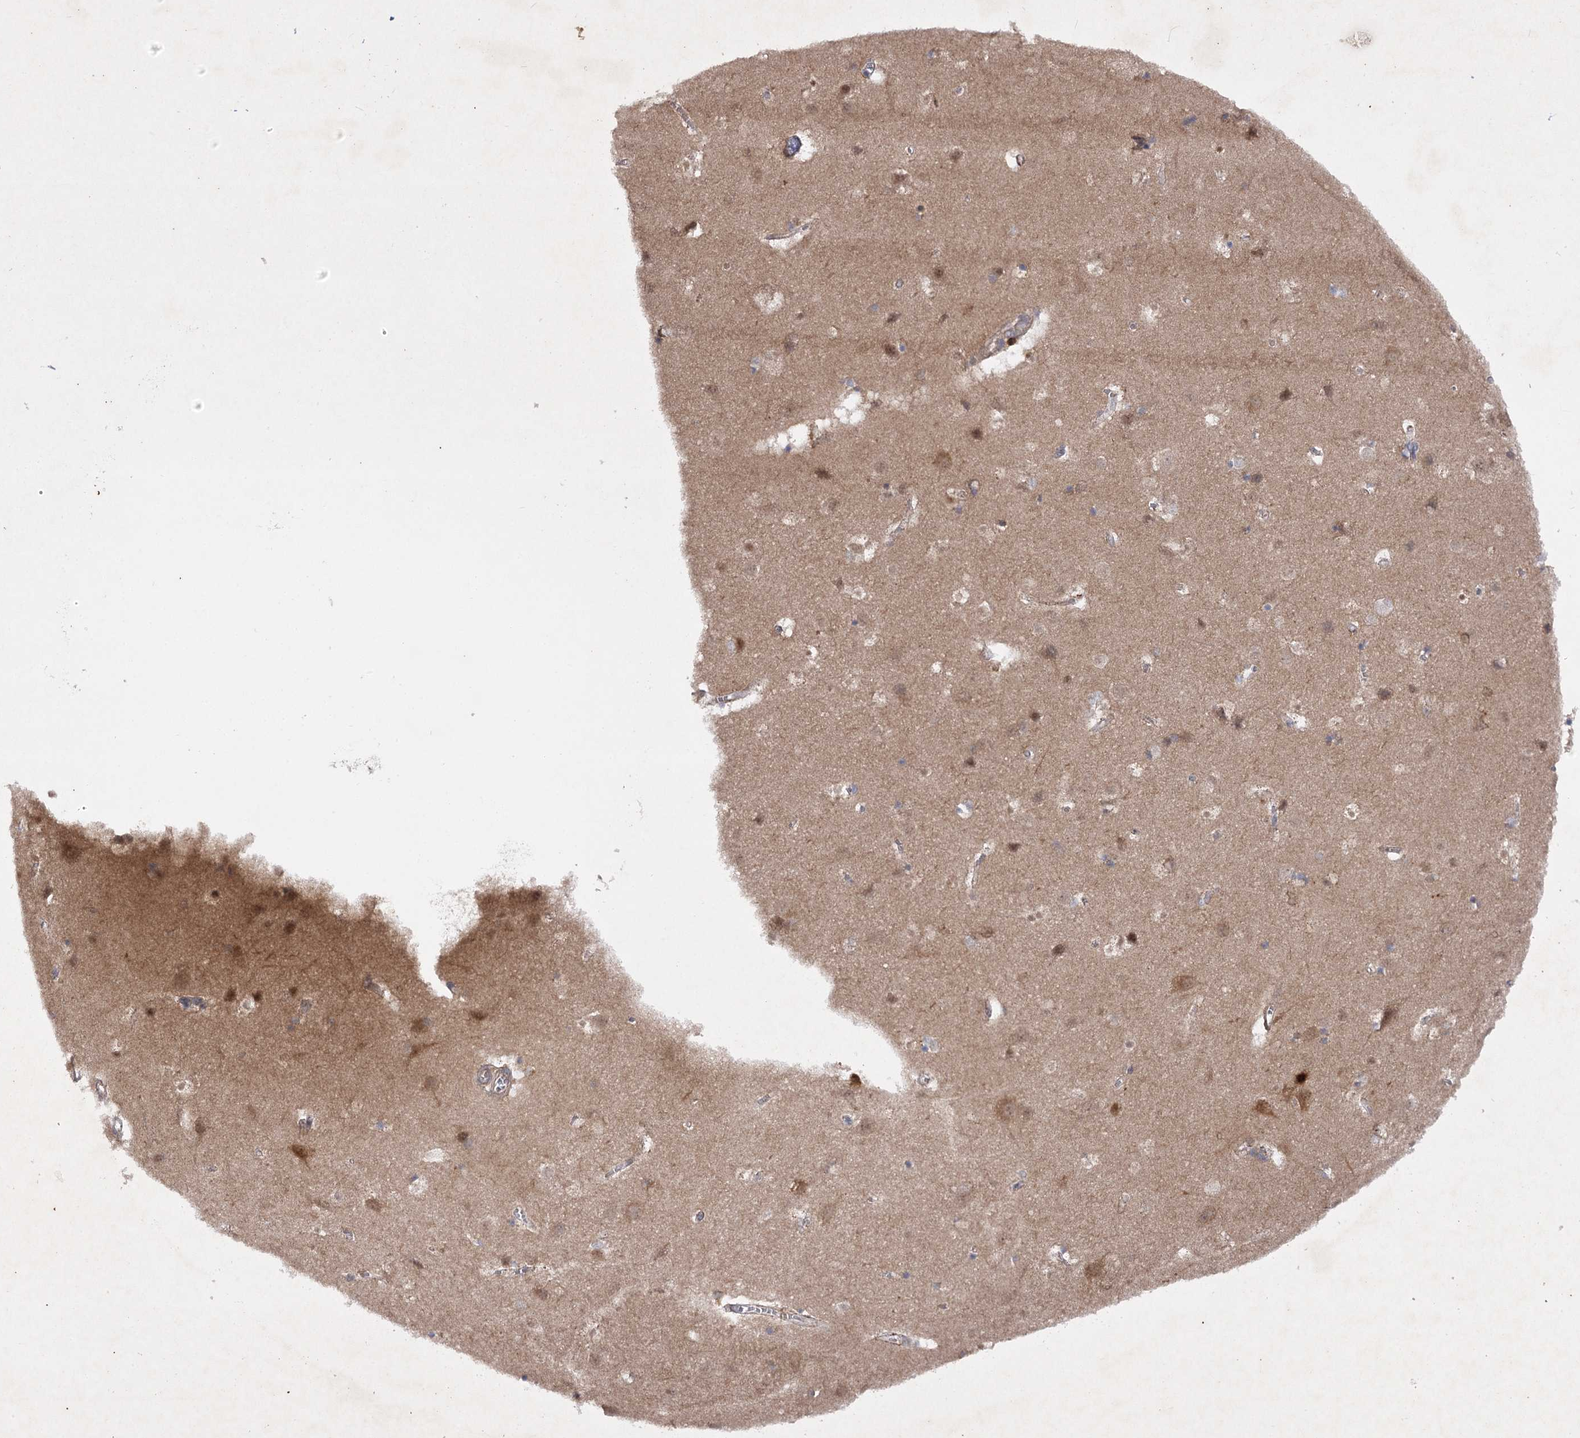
{"staining": {"intensity": "strong", "quantity": "<25%", "location": "cytoplasmic/membranous"}, "tissue": "cerebral cortex", "cell_type": "Endothelial cells", "image_type": "normal", "snomed": [{"axis": "morphology", "description": "Normal tissue, NOS"}, {"axis": "topography", "description": "Cerebral cortex"}], "caption": "DAB (3,3'-diaminobenzidine) immunohistochemical staining of unremarkable human cerebral cortex reveals strong cytoplasmic/membranous protein staining in approximately <25% of endothelial cells.", "gene": "BCR", "patient": {"sex": "male", "age": 54}}